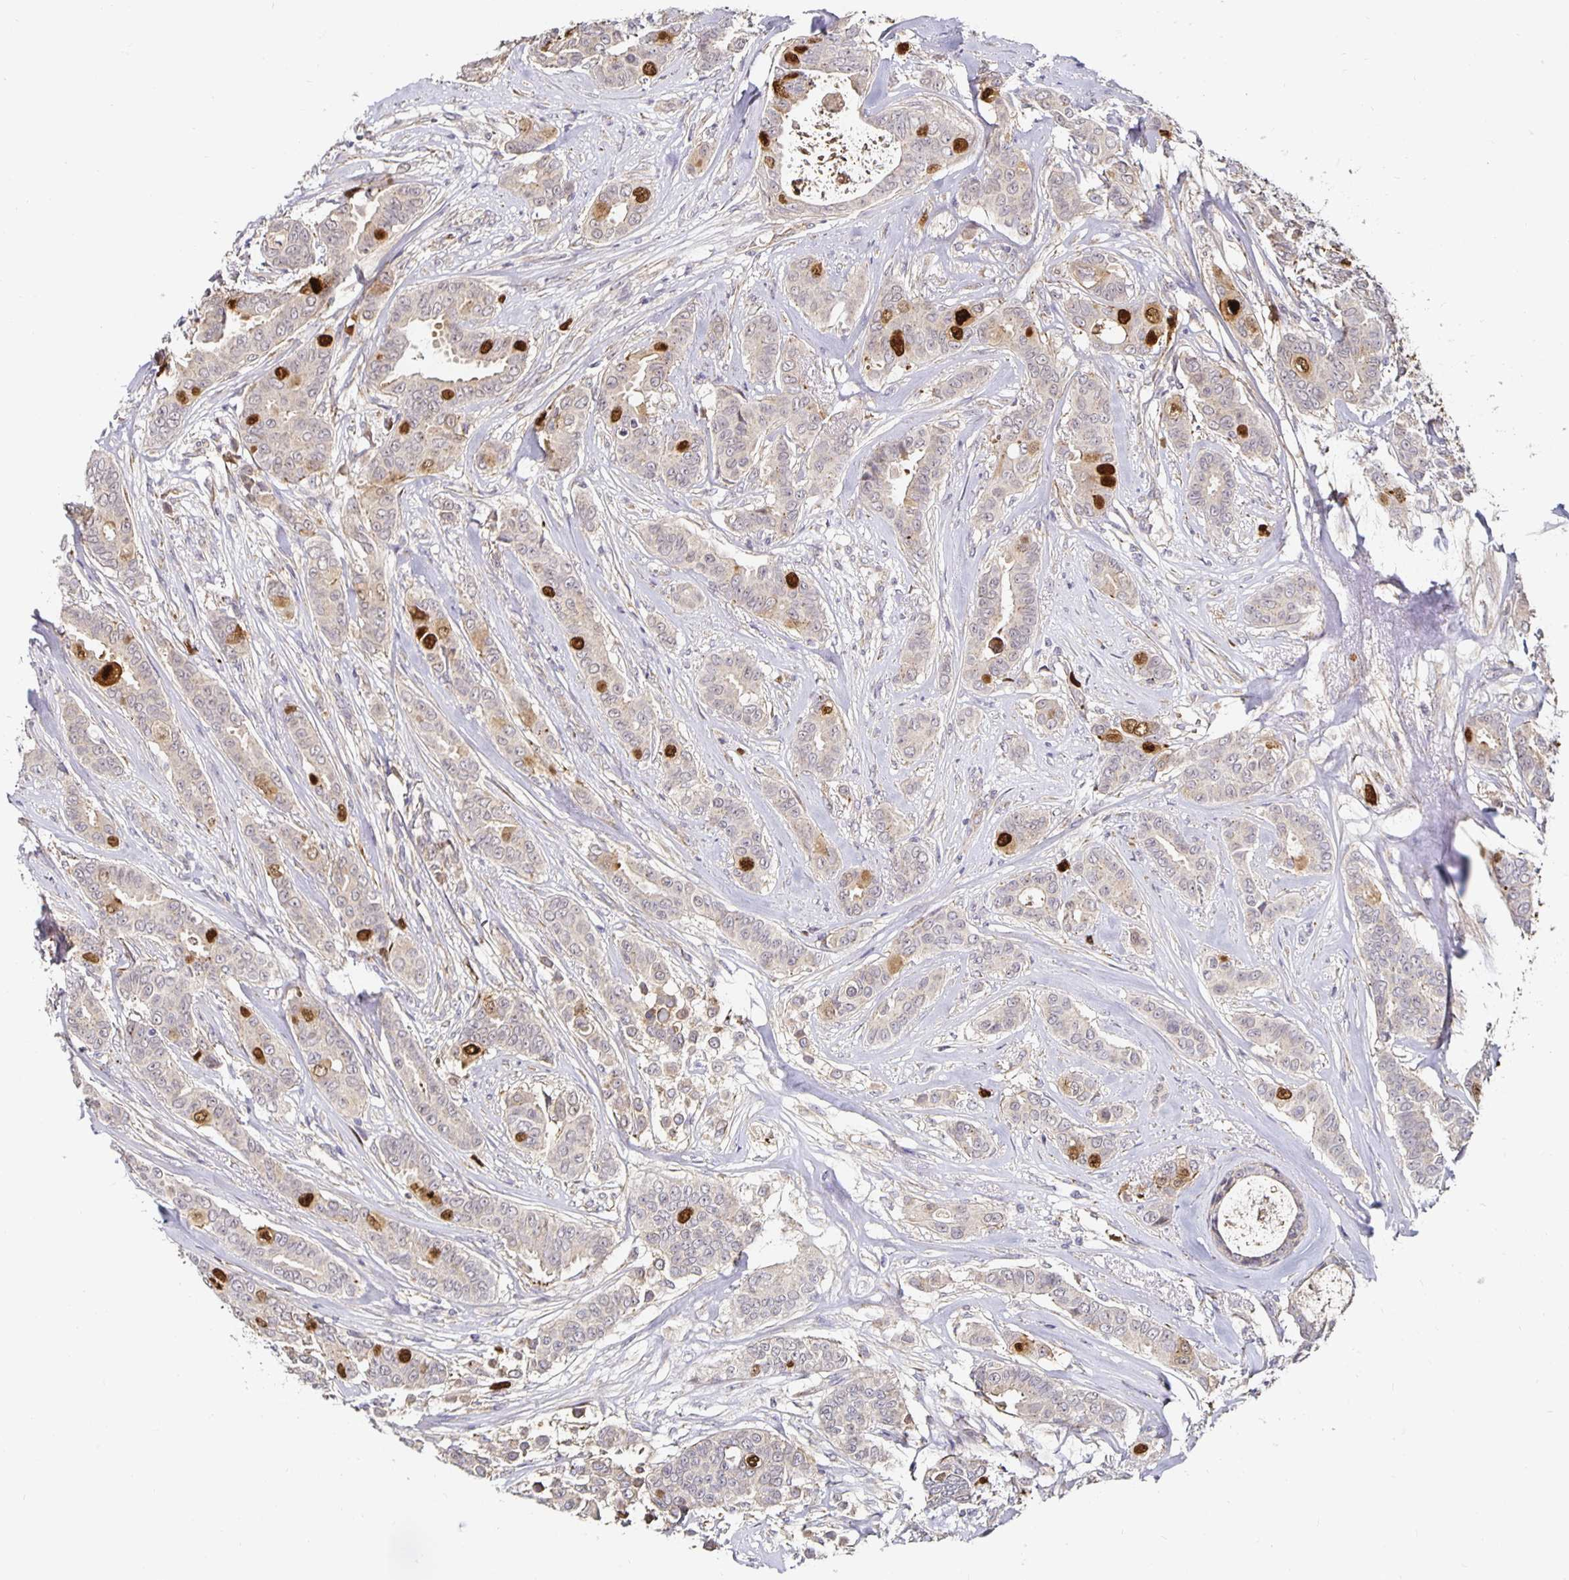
{"staining": {"intensity": "strong", "quantity": "<25%", "location": "nuclear"}, "tissue": "breast cancer", "cell_type": "Tumor cells", "image_type": "cancer", "snomed": [{"axis": "morphology", "description": "Duct carcinoma"}, {"axis": "topography", "description": "Breast"}], "caption": "Immunohistochemistry (IHC) of intraductal carcinoma (breast) demonstrates medium levels of strong nuclear positivity in approximately <25% of tumor cells. The staining was performed using DAB (3,3'-diaminobenzidine), with brown indicating positive protein expression. Nuclei are stained blue with hematoxylin.", "gene": "ANLN", "patient": {"sex": "female", "age": 45}}